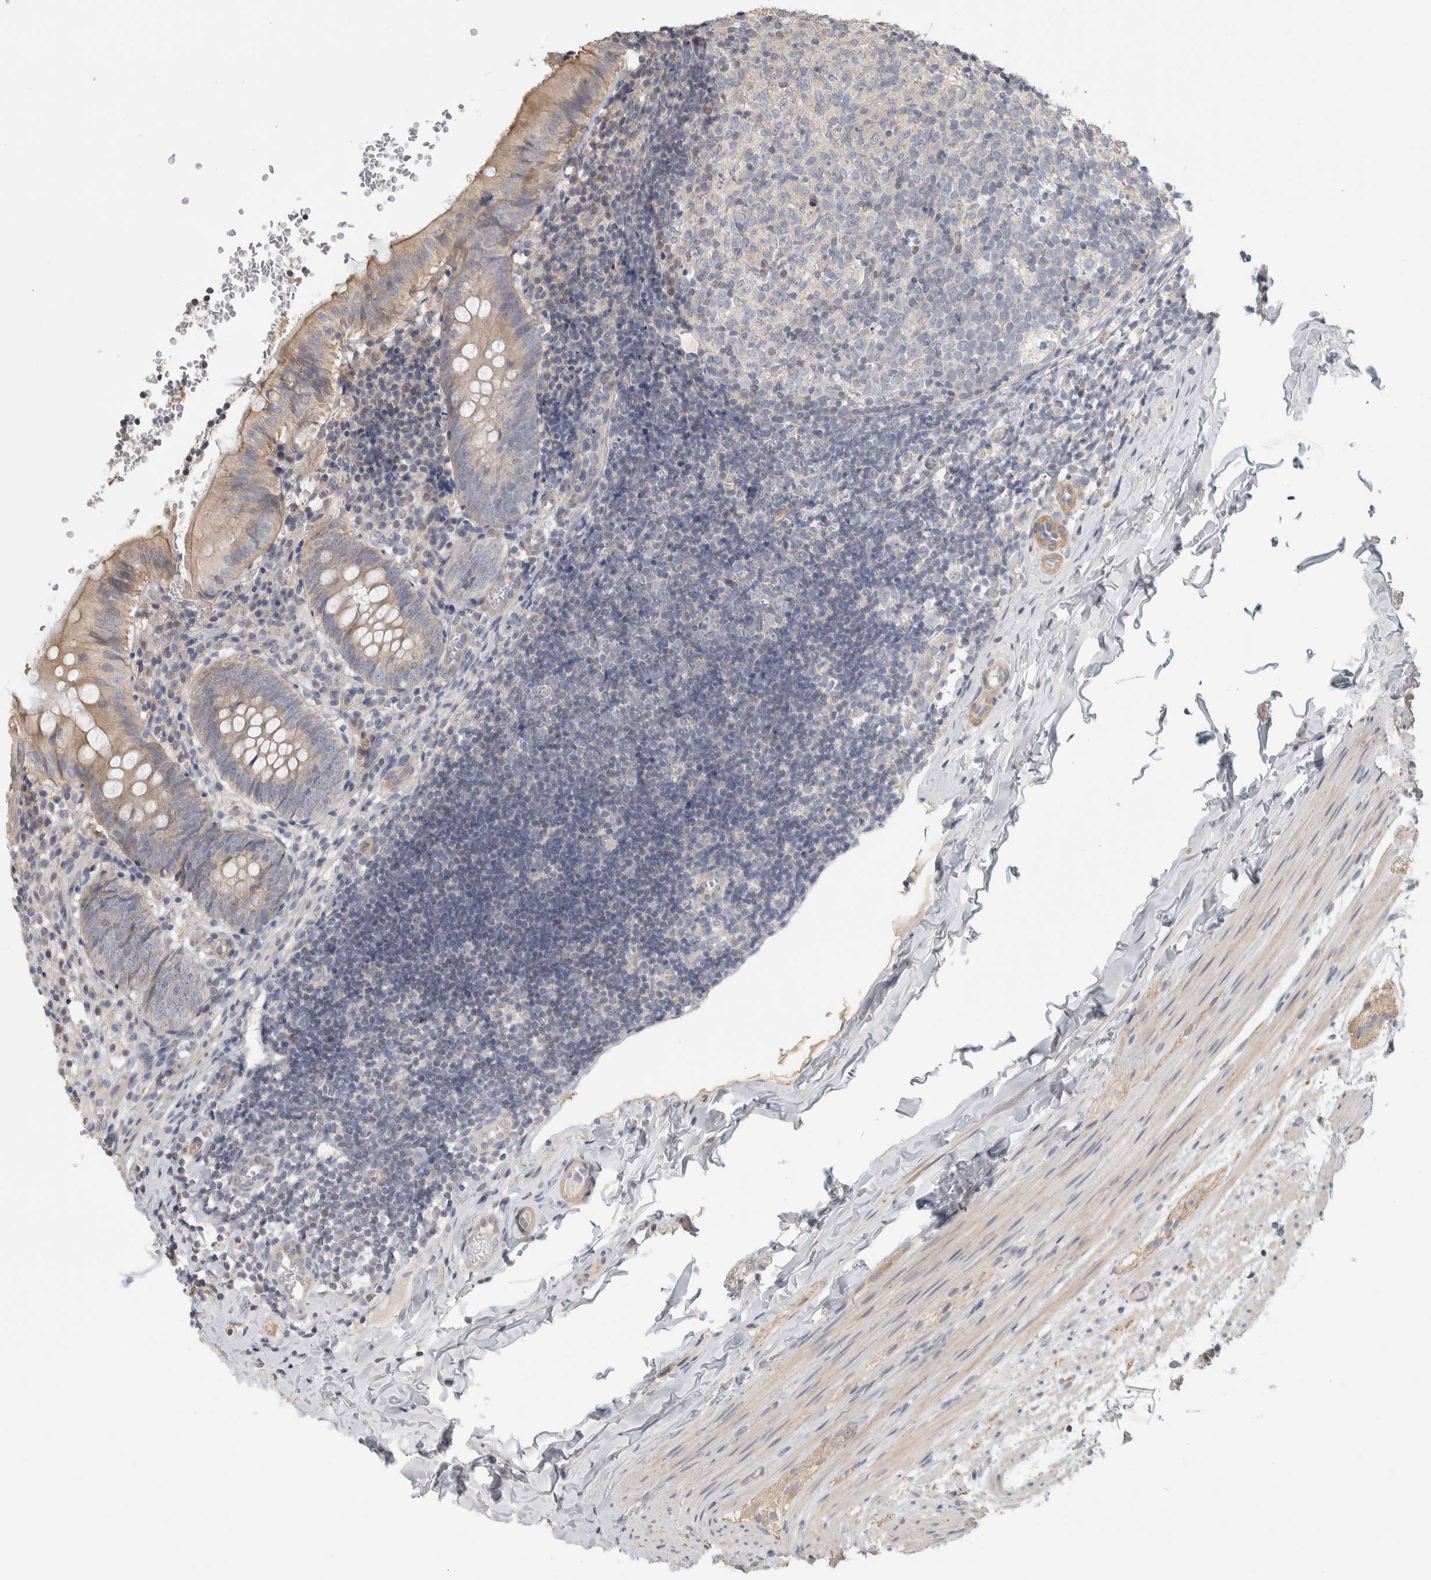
{"staining": {"intensity": "weak", "quantity": ">75%", "location": "cytoplasmic/membranous"}, "tissue": "appendix", "cell_type": "Glandular cells", "image_type": "normal", "snomed": [{"axis": "morphology", "description": "Normal tissue, NOS"}, {"axis": "topography", "description": "Appendix"}], "caption": "This image exhibits unremarkable appendix stained with immunohistochemistry (IHC) to label a protein in brown. The cytoplasmic/membranous of glandular cells show weak positivity for the protein. Nuclei are counter-stained blue.", "gene": "DCXR", "patient": {"sex": "male", "age": 8}}